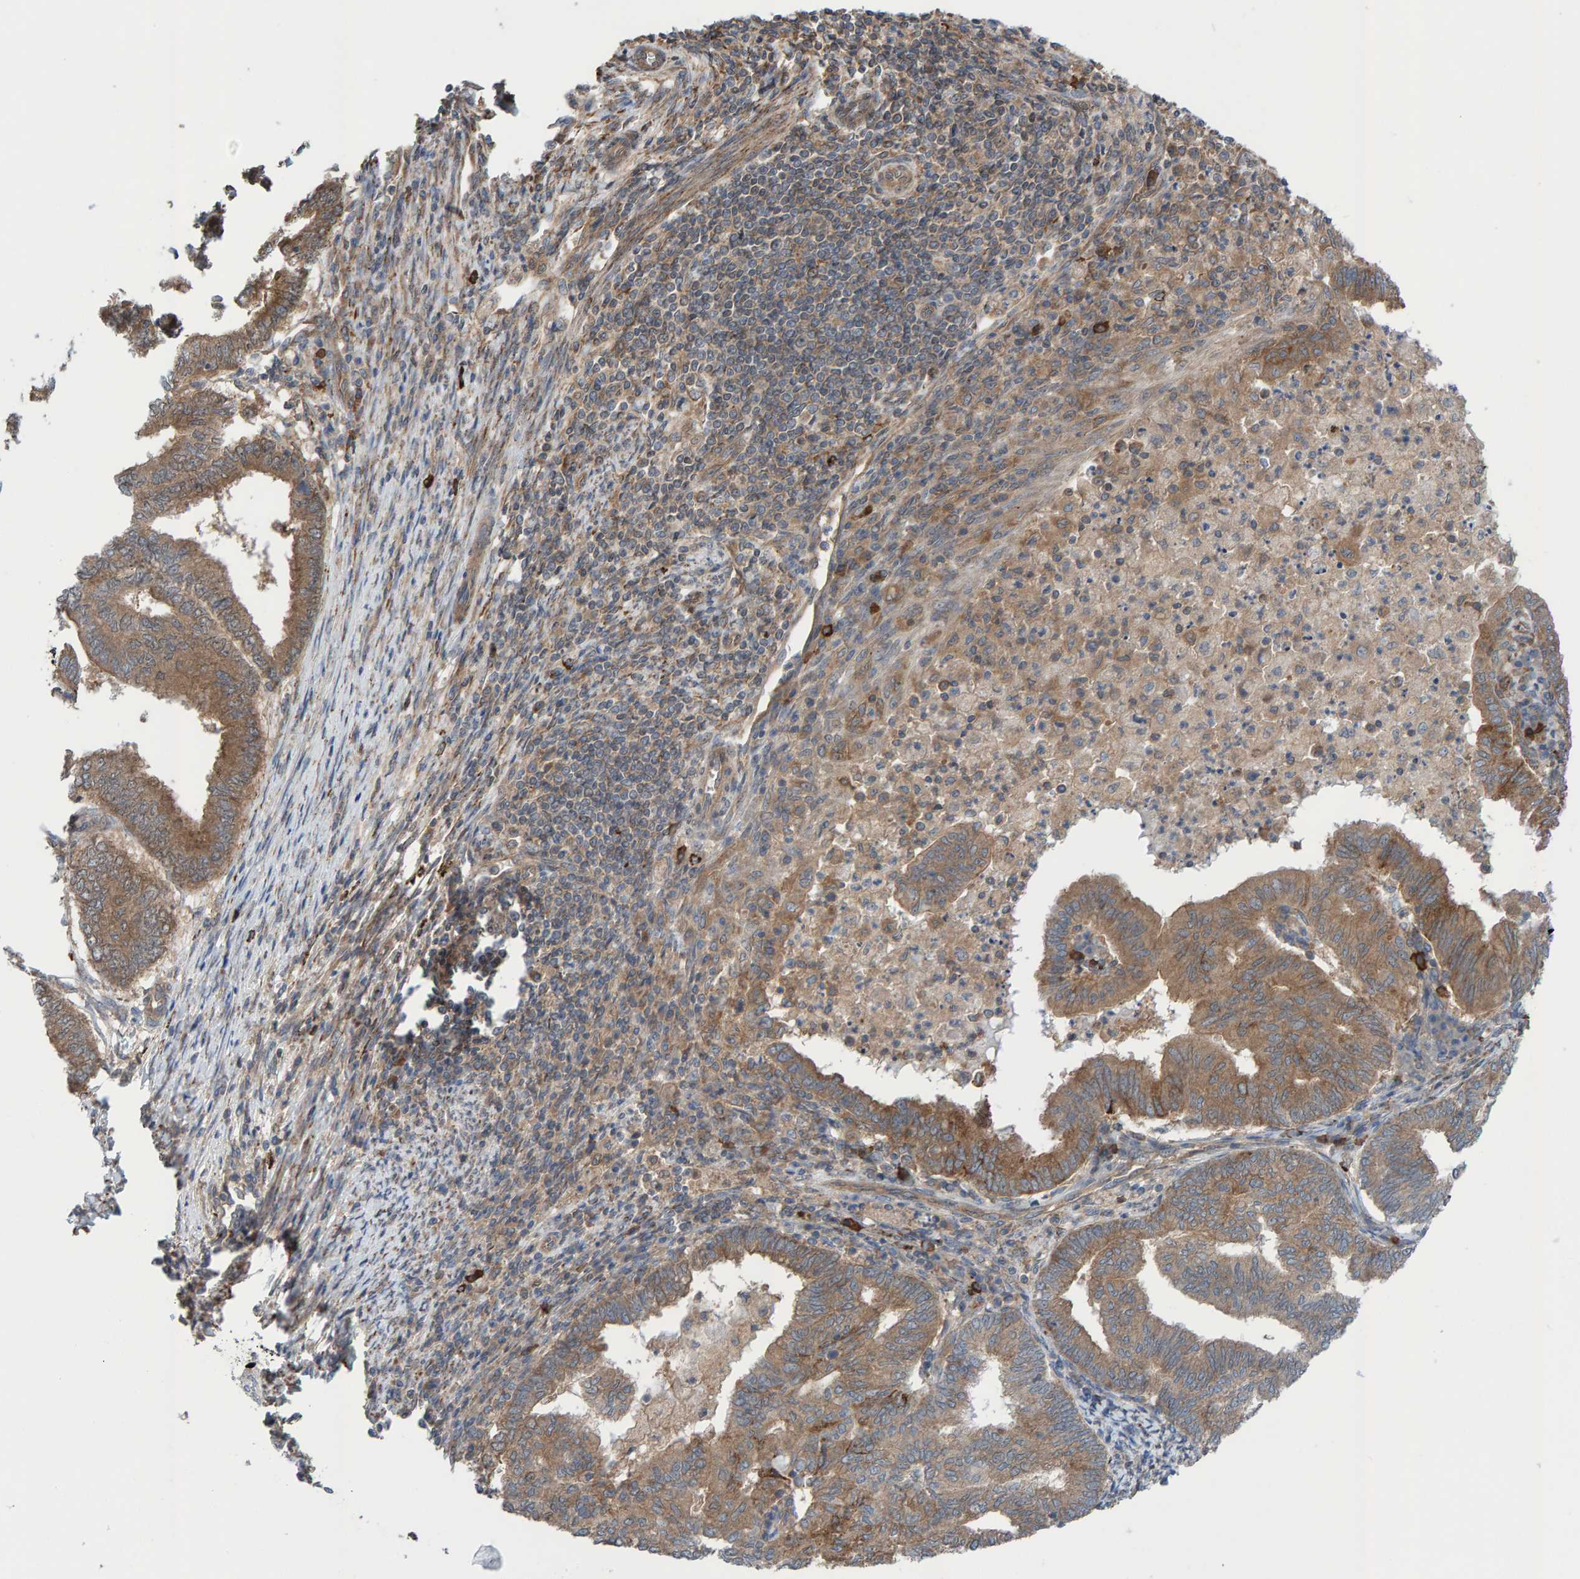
{"staining": {"intensity": "moderate", "quantity": ">75%", "location": "cytoplasmic/membranous"}, "tissue": "endometrial cancer", "cell_type": "Tumor cells", "image_type": "cancer", "snomed": [{"axis": "morphology", "description": "Polyp, NOS"}, {"axis": "morphology", "description": "Adenocarcinoma, NOS"}, {"axis": "morphology", "description": "Adenoma, NOS"}, {"axis": "topography", "description": "Endometrium"}], "caption": "Protein staining of adenoma (endometrial) tissue demonstrates moderate cytoplasmic/membranous staining in about >75% of tumor cells. (IHC, brightfield microscopy, high magnification).", "gene": "LRSAM1", "patient": {"sex": "female", "age": 79}}